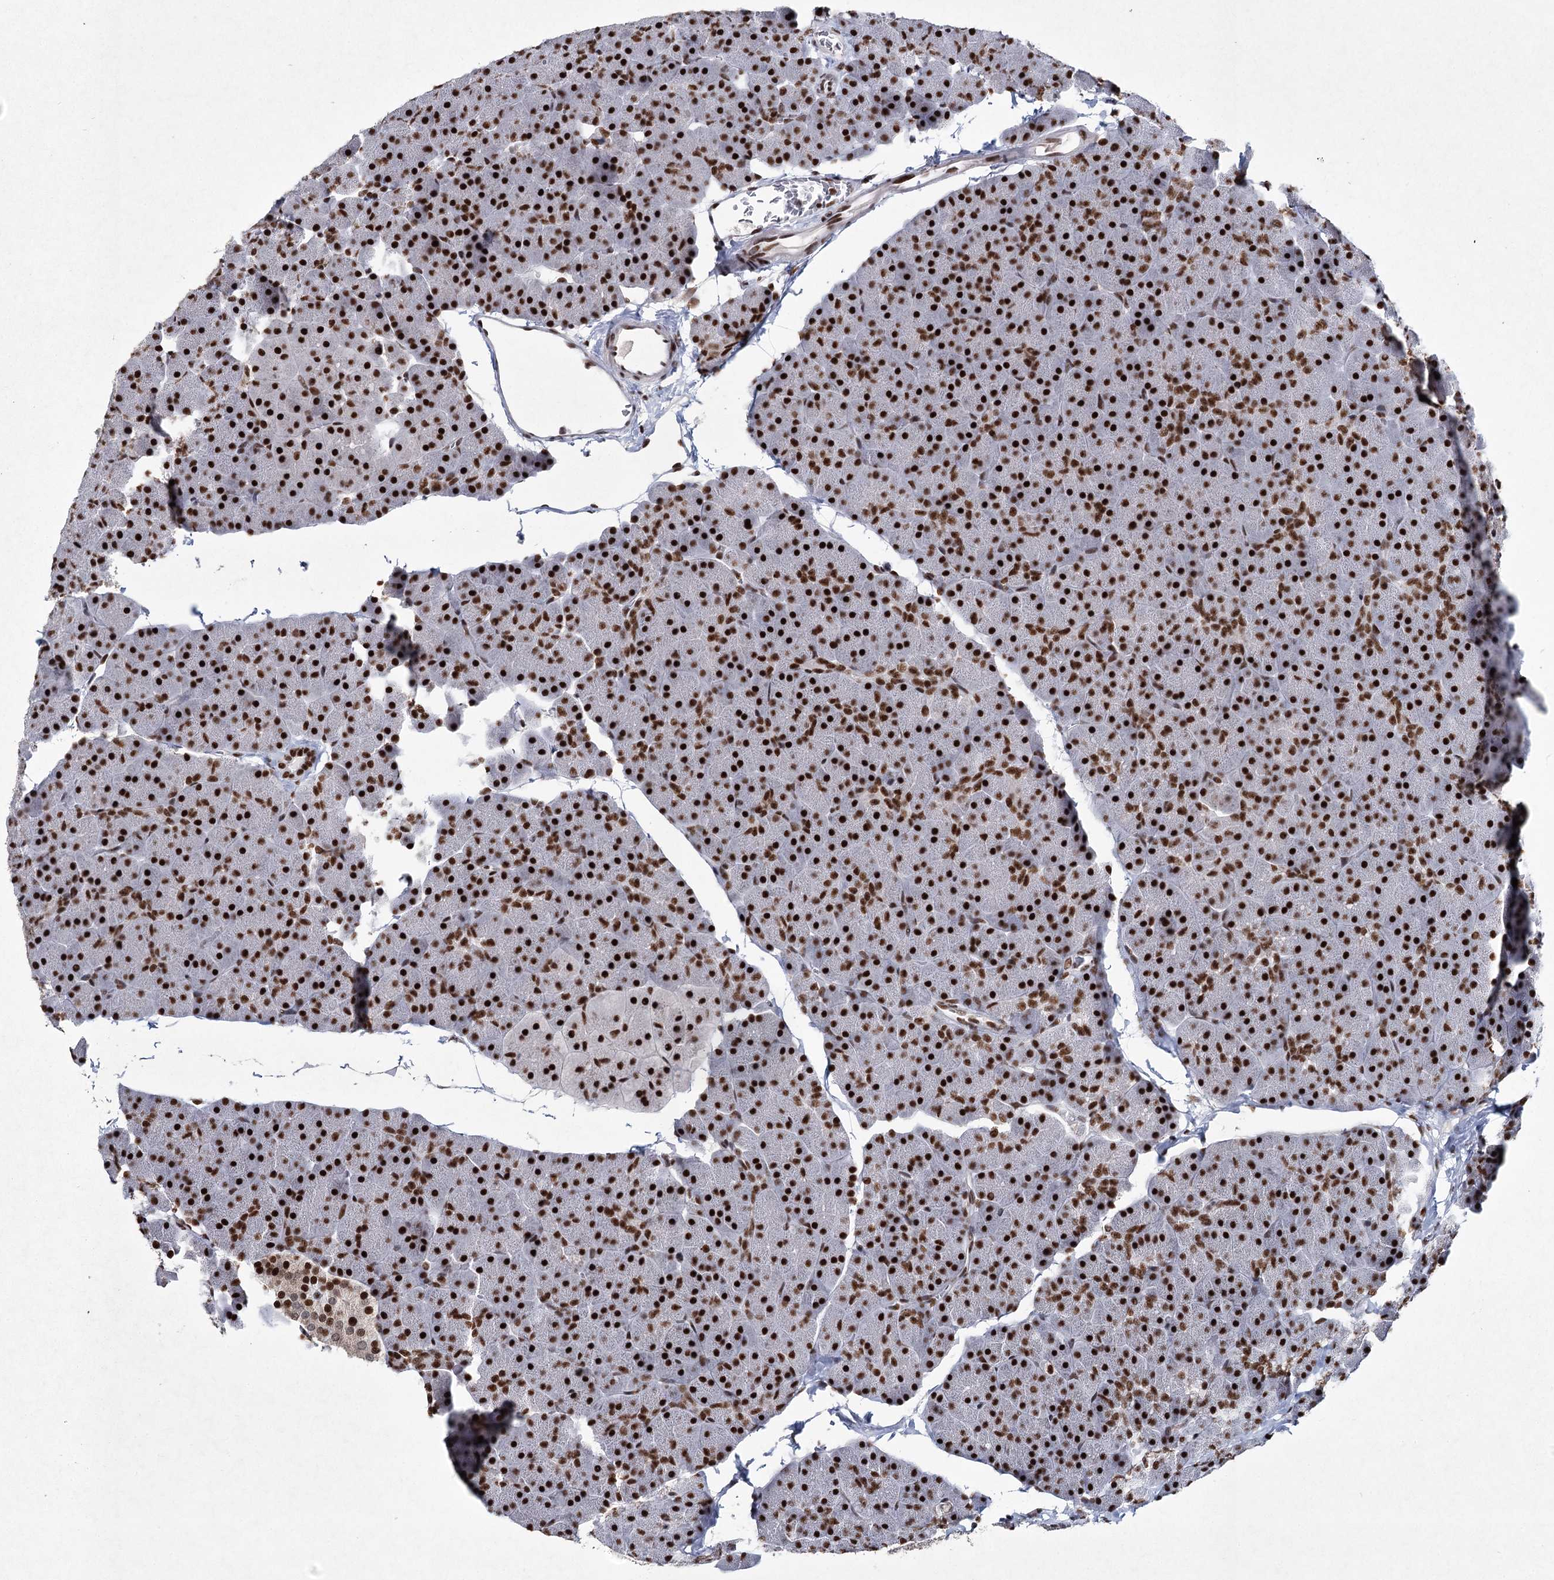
{"staining": {"intensity": "strong", "quantity": ">75%", "location": "nuclear"}, "tissue": "pancreas", "cell_type": "Exocrine glandular cells", "image_type": "normal", "snomed": [{"axis": "morphology", "description": "Normal tissue, NOS"}, {"axis": "topography", "description": "Pancreas"}], "caption": "Immunohistochemical staining of benign pancreas exhibits >75% levels of strong nuclear protein positivity in about >75% of exocrine glandular cells.", "gene": "SCAF8", "patient": {"sex": "male", "age": 36}}